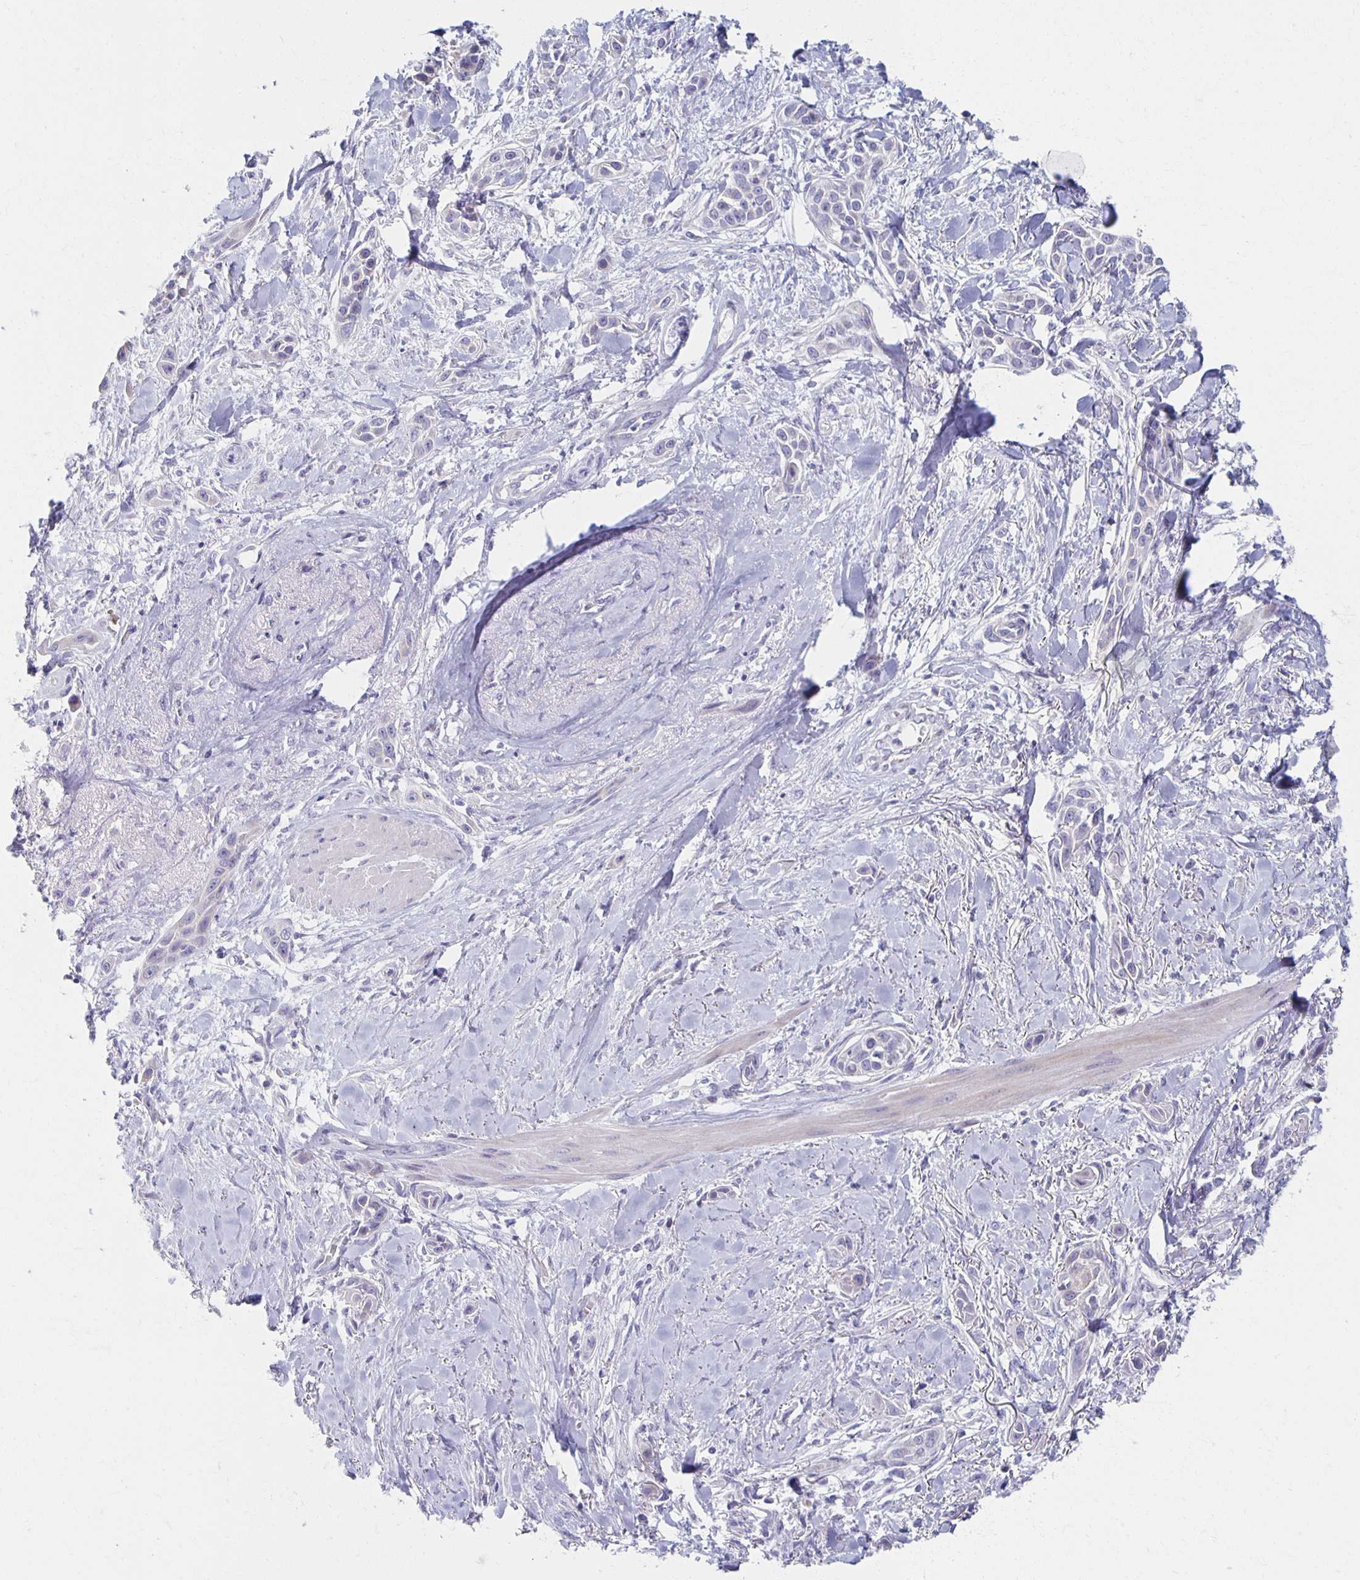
{"staining": {"intensity": "negative", "quantity": "none", "location": "none"}, "tissue": "skin cancer", "cell_type": "Tumor cells", "image_type": "cancer", "snomed": [{"axis": "morphology", "description": "Squamous cell carcinoma, NOS"}, {"axis": "topography", "description": "Skin"}], "caption": "Tumor cells show no significant positivity in squamous cell carcinoma (skin). (DAB IHC, high magnification).", "gene": "TEX44", "patient": {"sex": "female", "age": 69}}